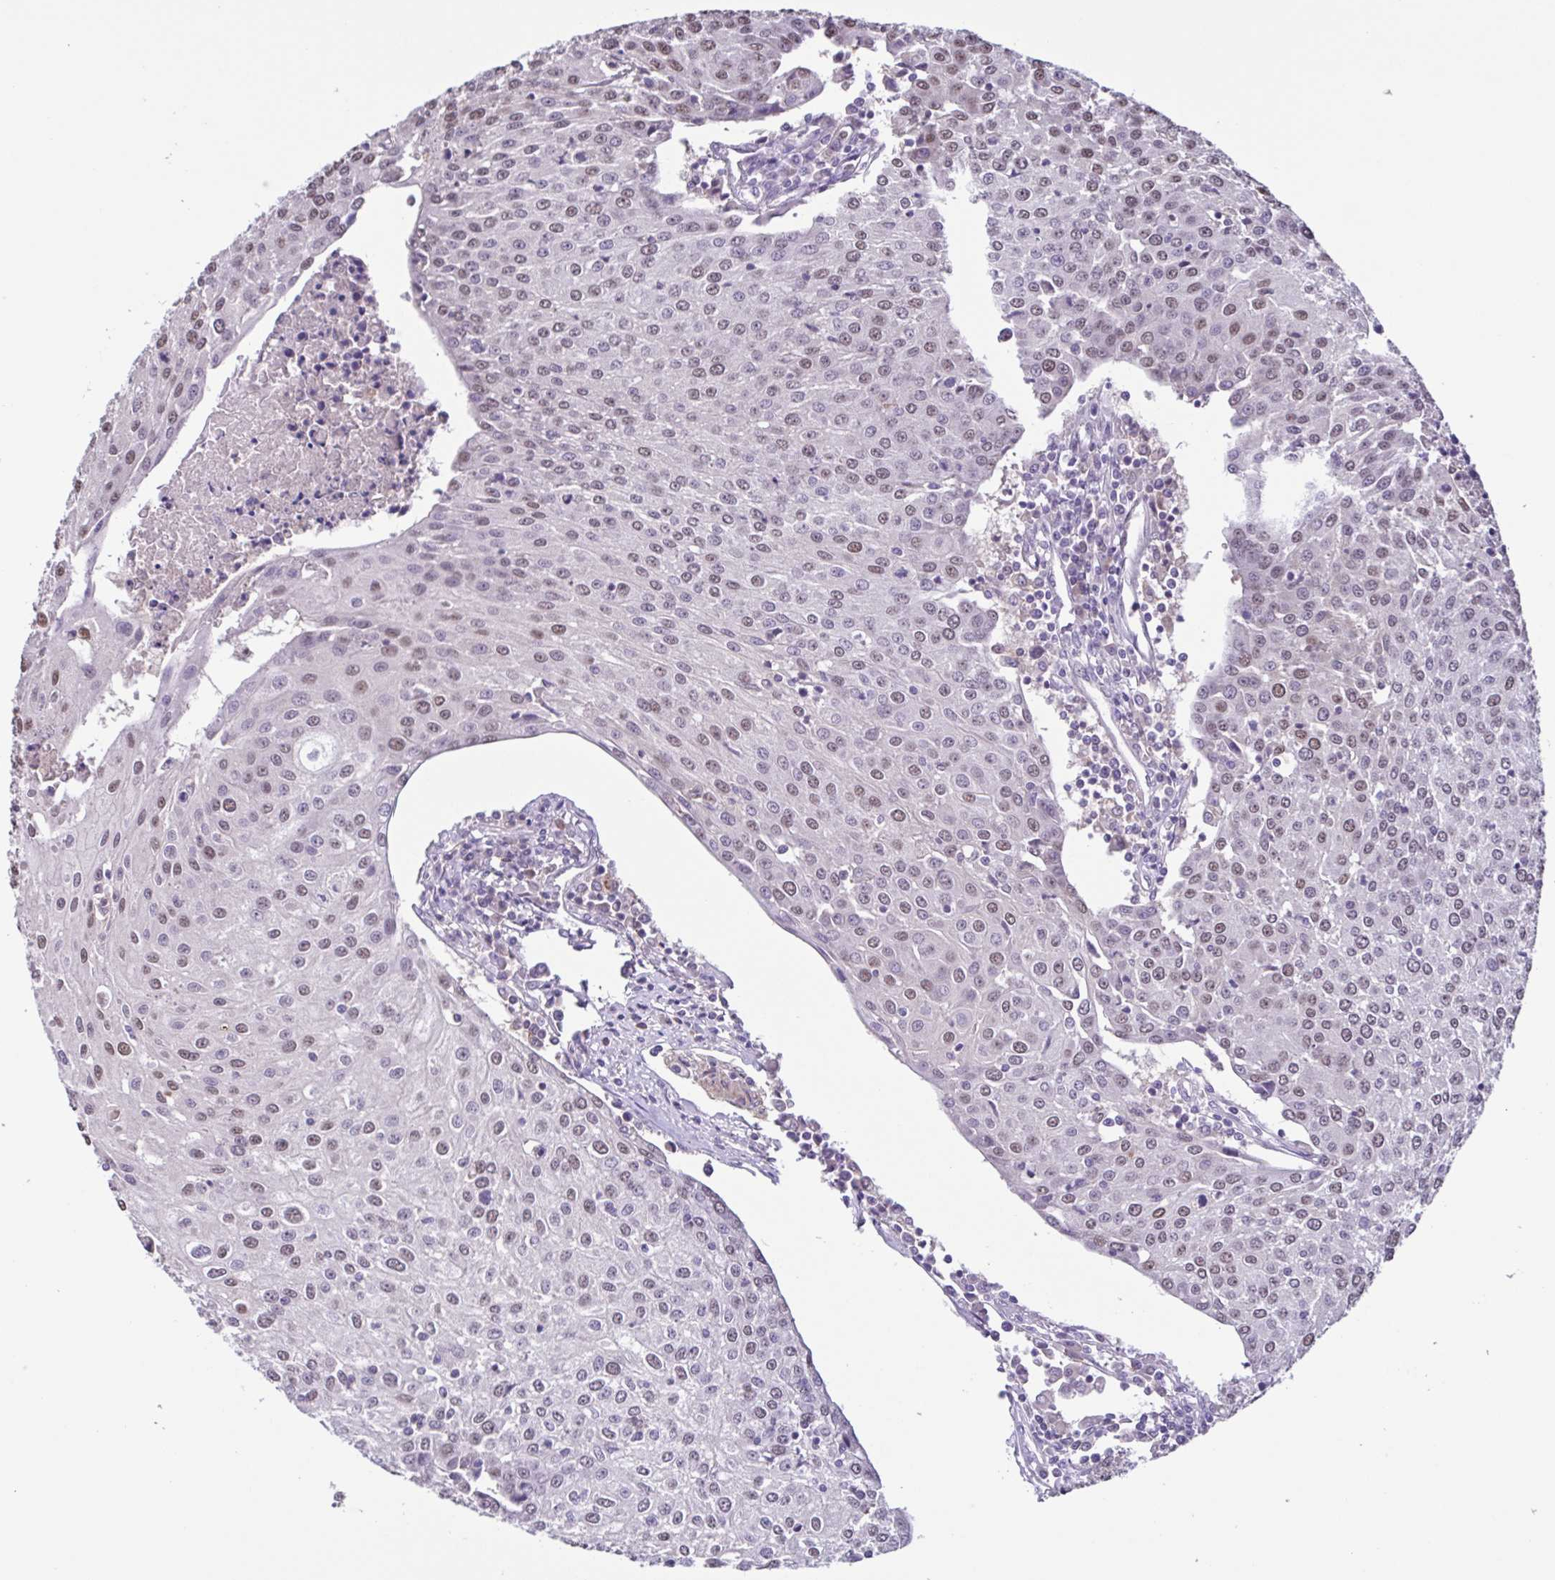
{"staining": {"intensity": "weak", "quantity": "25%-75%", "location": "nuclear"}, "tissue": "urothelial cancer", "cell_type": "Tumor cells", "image_type": "cancer", "snomed": [{"axis": "morphology", "description": "Urothelial carcinoma, High grade"}, {"axis": "topography", "description": "Urinary bladder"}], "caption": "Weak nuclear protein expression is seen in about 25%-75% of tumor cells in urothelial cancer.", "gene": "ACTRT3", "patient": {"sex": "female", "age": 85}}